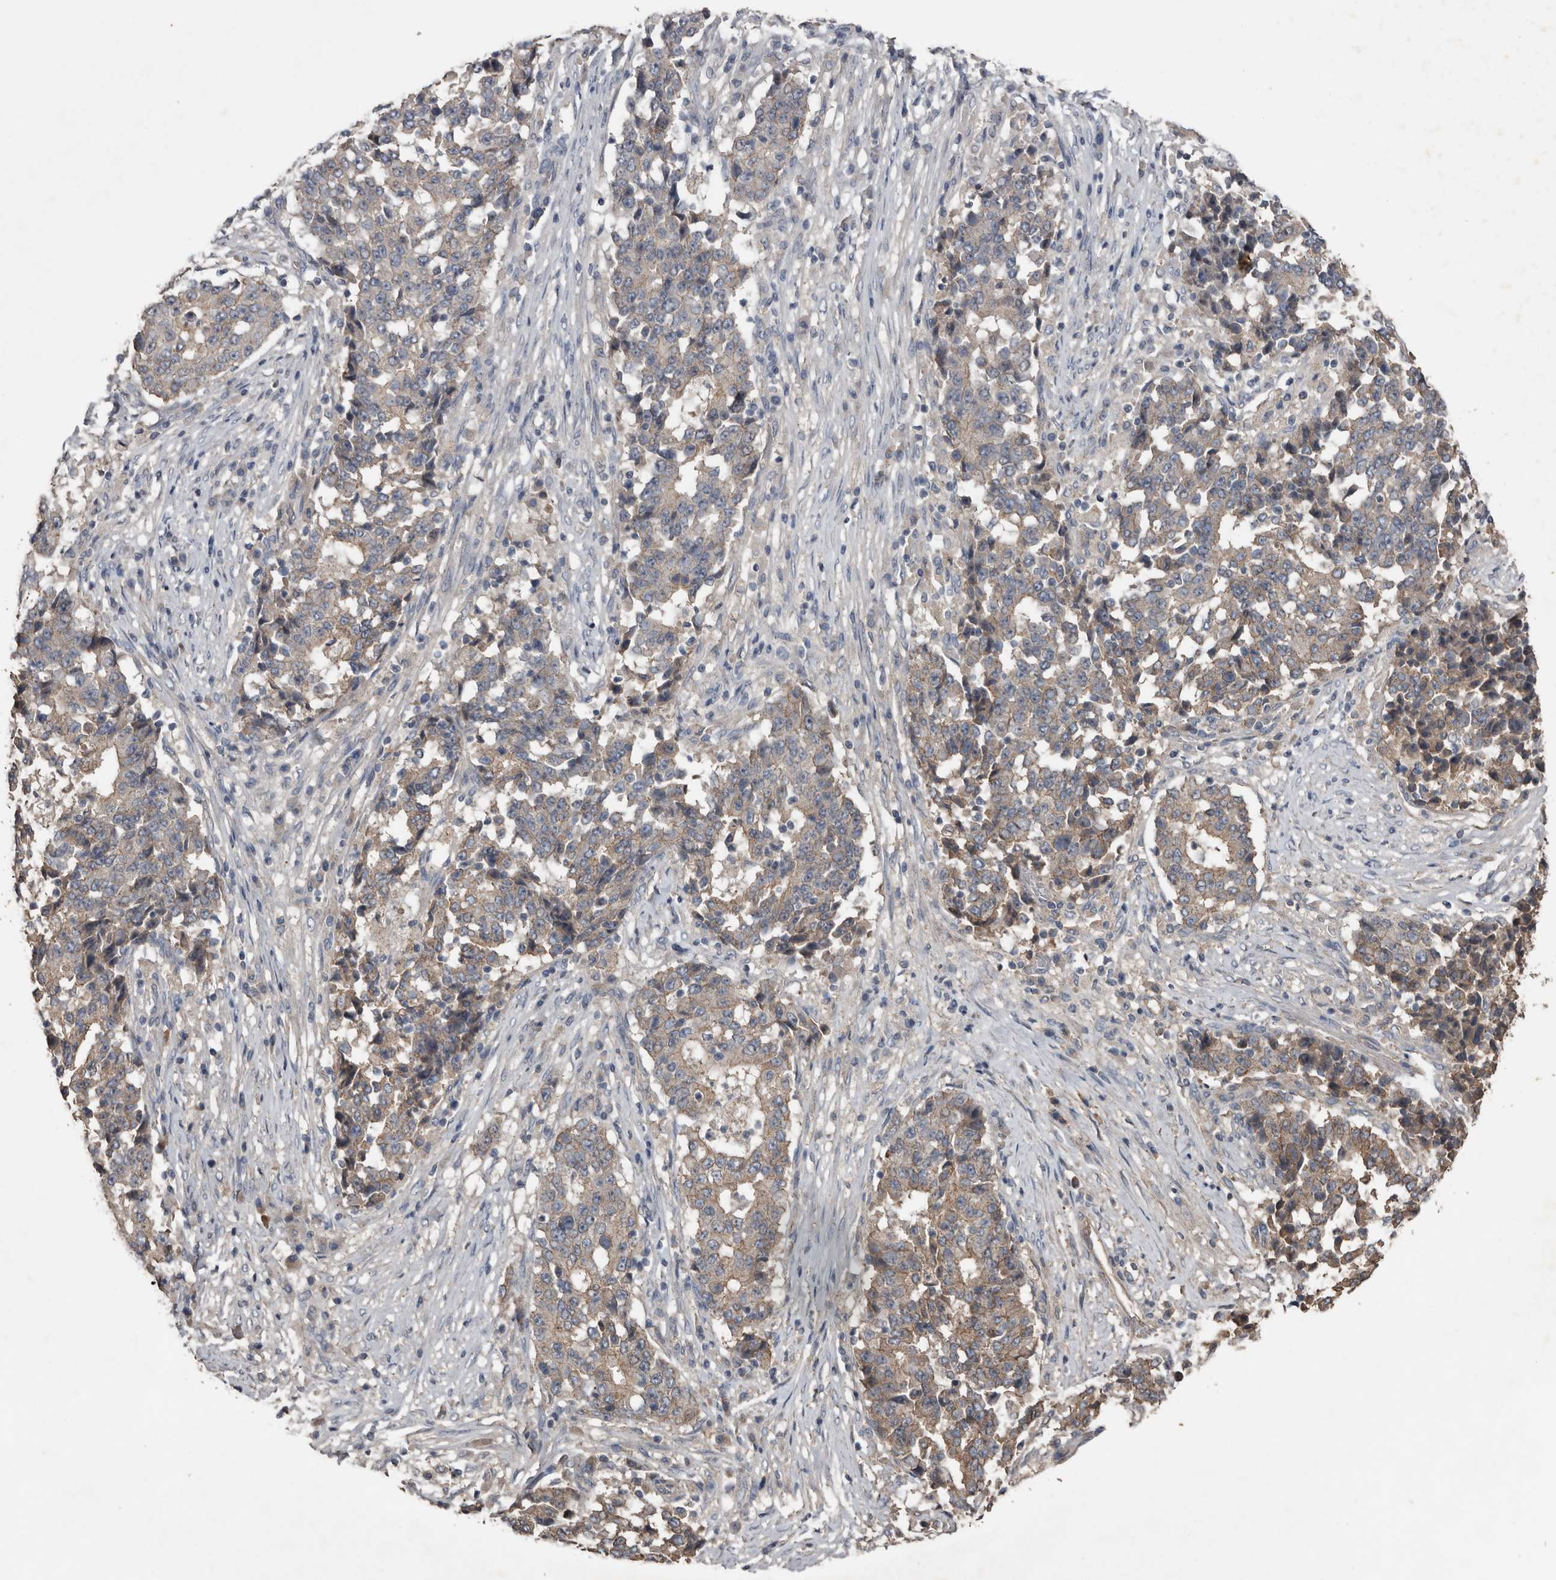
{"staining": {"intensity": "weak", "quantity": "25%-75%", "location": "cytoplasmic/membranous"}, "tissue": "stomach cancer", "cell_type": "Tumor cells", "image_type": "cancer", "snomed": [{"axis": "morphology", "description": "Adenocarcinoma, NOS"}, {"axis": "topography", "description": "Stomach"}], "caption": "IHC (DAB) staining of human stomach adenocarcinoma shows weak cytoplasmic/membranous protein expression in approximately 25%-75% of tumor cells.", "gene": "HYAL4", "patient": {"sex": "male", "age": 59}}